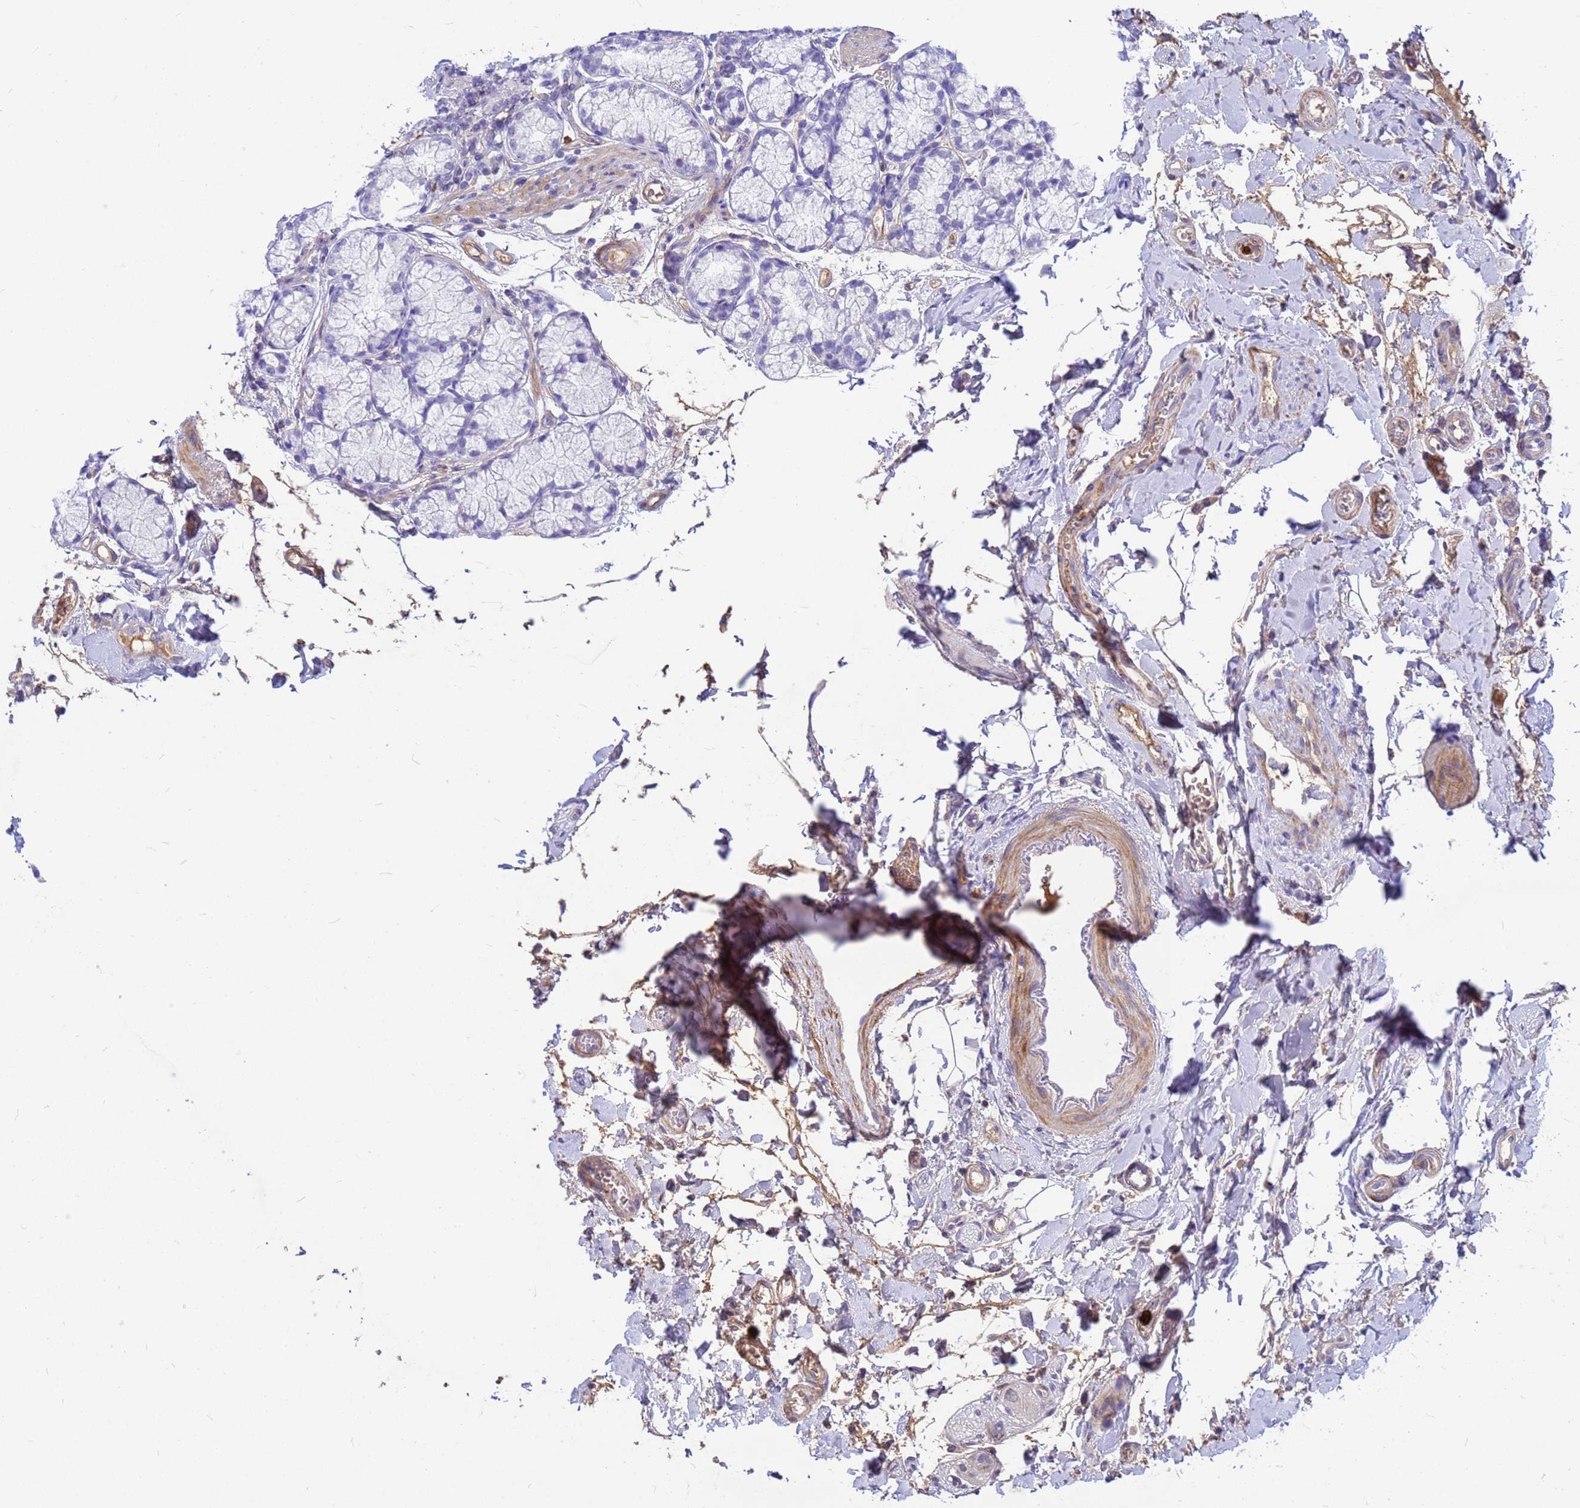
{"staining": {"intensity": "negative", "quantity": "none", "location": "none"}, "tissue": "duodenum", "cell_type": "Glandular cells", "image_type": "normal", "snomed": [{"axis": "morphology", "description": "Normal tissue, NOS"}, {"axis": "topography", "description": "Duodenum"}], "caption": "Immunohistochemical staining of benign duodenum demonstrates no significant positivity in glandular cells.", "gene": "ORM1", "patient": {"sex": "female", "age": 67}}